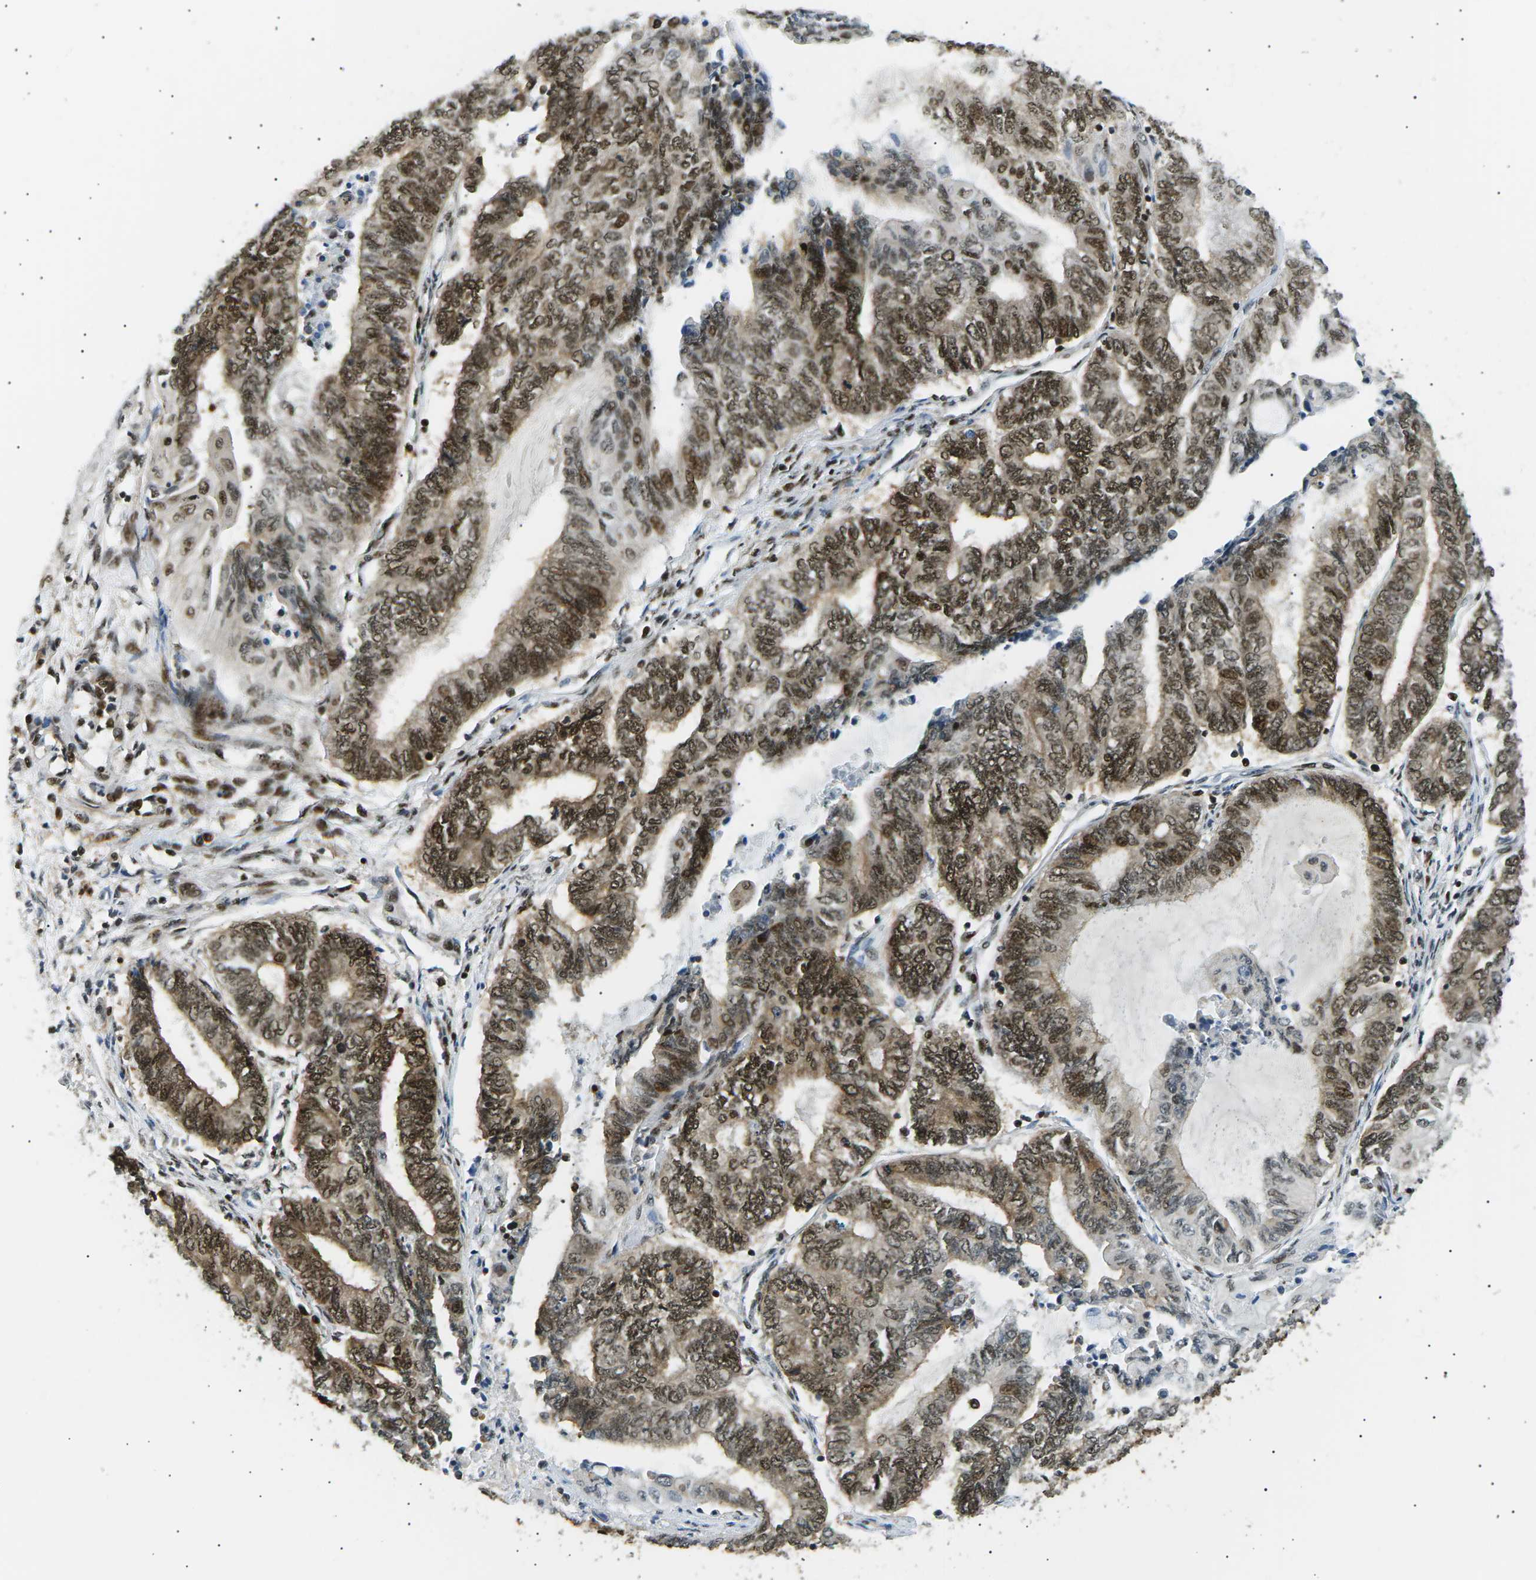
{"staining": {"intensity": "moderate", "quantity": ">75%", "location": "cytoplasmic/membranous,nuclear"}, "tissue": "endometrial cancer", "cell_type": "Tumor cells", "image_type": "cancer", "snomed": [{"axis": "morphology", "description": "Adenocarcinoma, NOS"}, {"axis": "topography", "description": "Uterus"}, {"axis": "topography", "description": "Endometrium"}], "caption": "Adenocarcinoma (endometrial) was stained to show a protein in brown. There is medium levels of moderate cytoplasmic/membranous and nuclear positivity in approximately >75% of tumor cells.", "gene": "RPA2", "patient": {"sex": "female", "age": 70}}